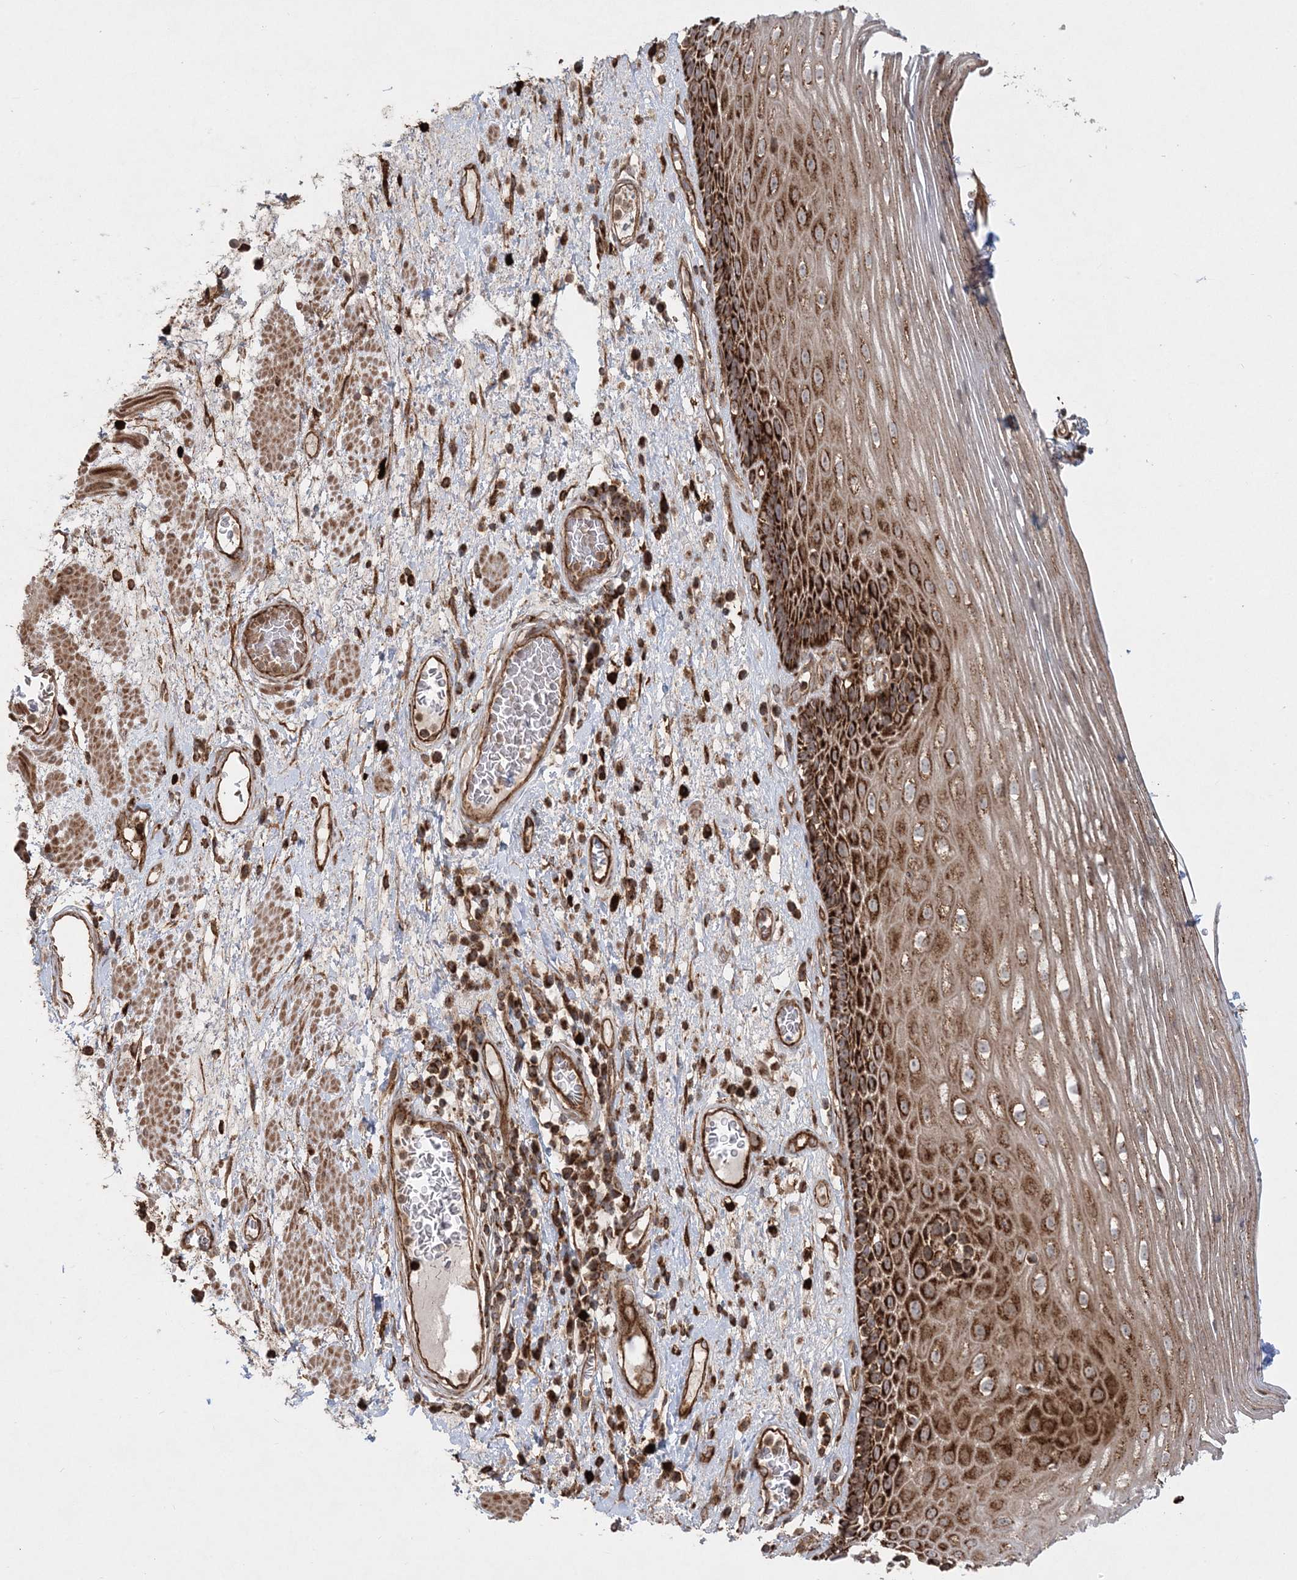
{"staining": {"intensity": "strong", "quantity": ">75%", "location": "cytoplasmic/membranous"}, "tissue": "esophagus", "cell_type": "Squamous epithelial cells", "image_type": "normal", "snomed": [{"axis": "morphology", "description": "Normal tissue, NOS"}, {"axis": "morphology", "description": "Adenocarcinoma, NOS"}, {"axis": "topography", "description": "Esophagus"}], "caption": "The immunohistochemical stain shows strong cytoplasmic/membranous staining in squamous epithelial cells of benign esophagus. (DAB (3,3'-diaminobenzidine) IHC, brown staining for protein, blue staining for nuclei).", "gene": "LRPPRC", "patient": {"sex": "male", "age": 62}}